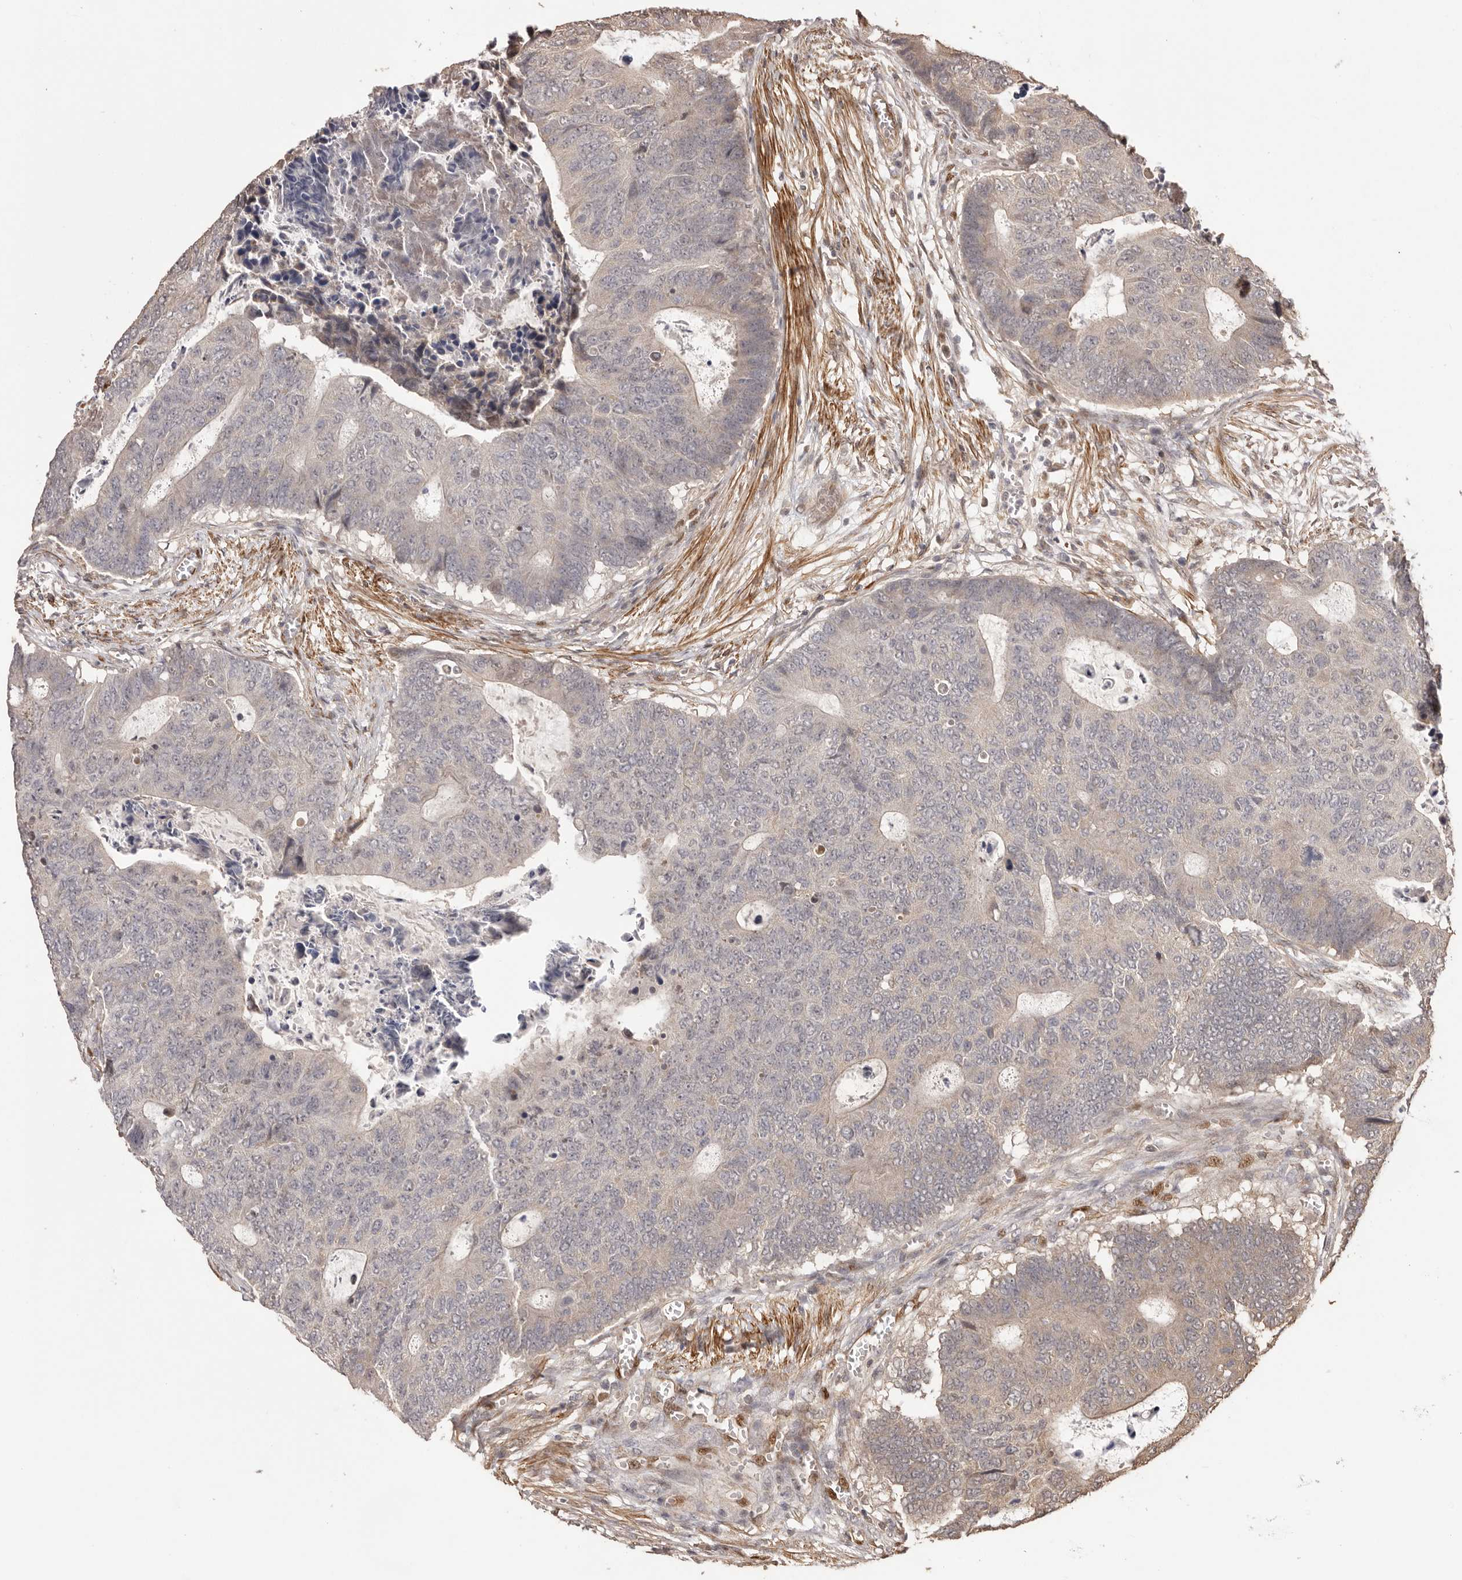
{"staining": {"intensity": "weak", "quantity": "<25%", "location": "cytoplasmic/membranous"}, "tissue": "colorectal cancer", "cell_type": "Tumor cells", "image_type": "cancer", "snomed": [{"axis": "morphology", "description": "Adenocarcinoma, NOS"}, {"axis": "topography", "description": "Colon"}], "caption": "Protein analysis of colorectal cancer (adenocarcinoma) shows no significant expression in tumor cells.", "gene": "UBR2", "patient": {"sex": "male", "age": 87}}